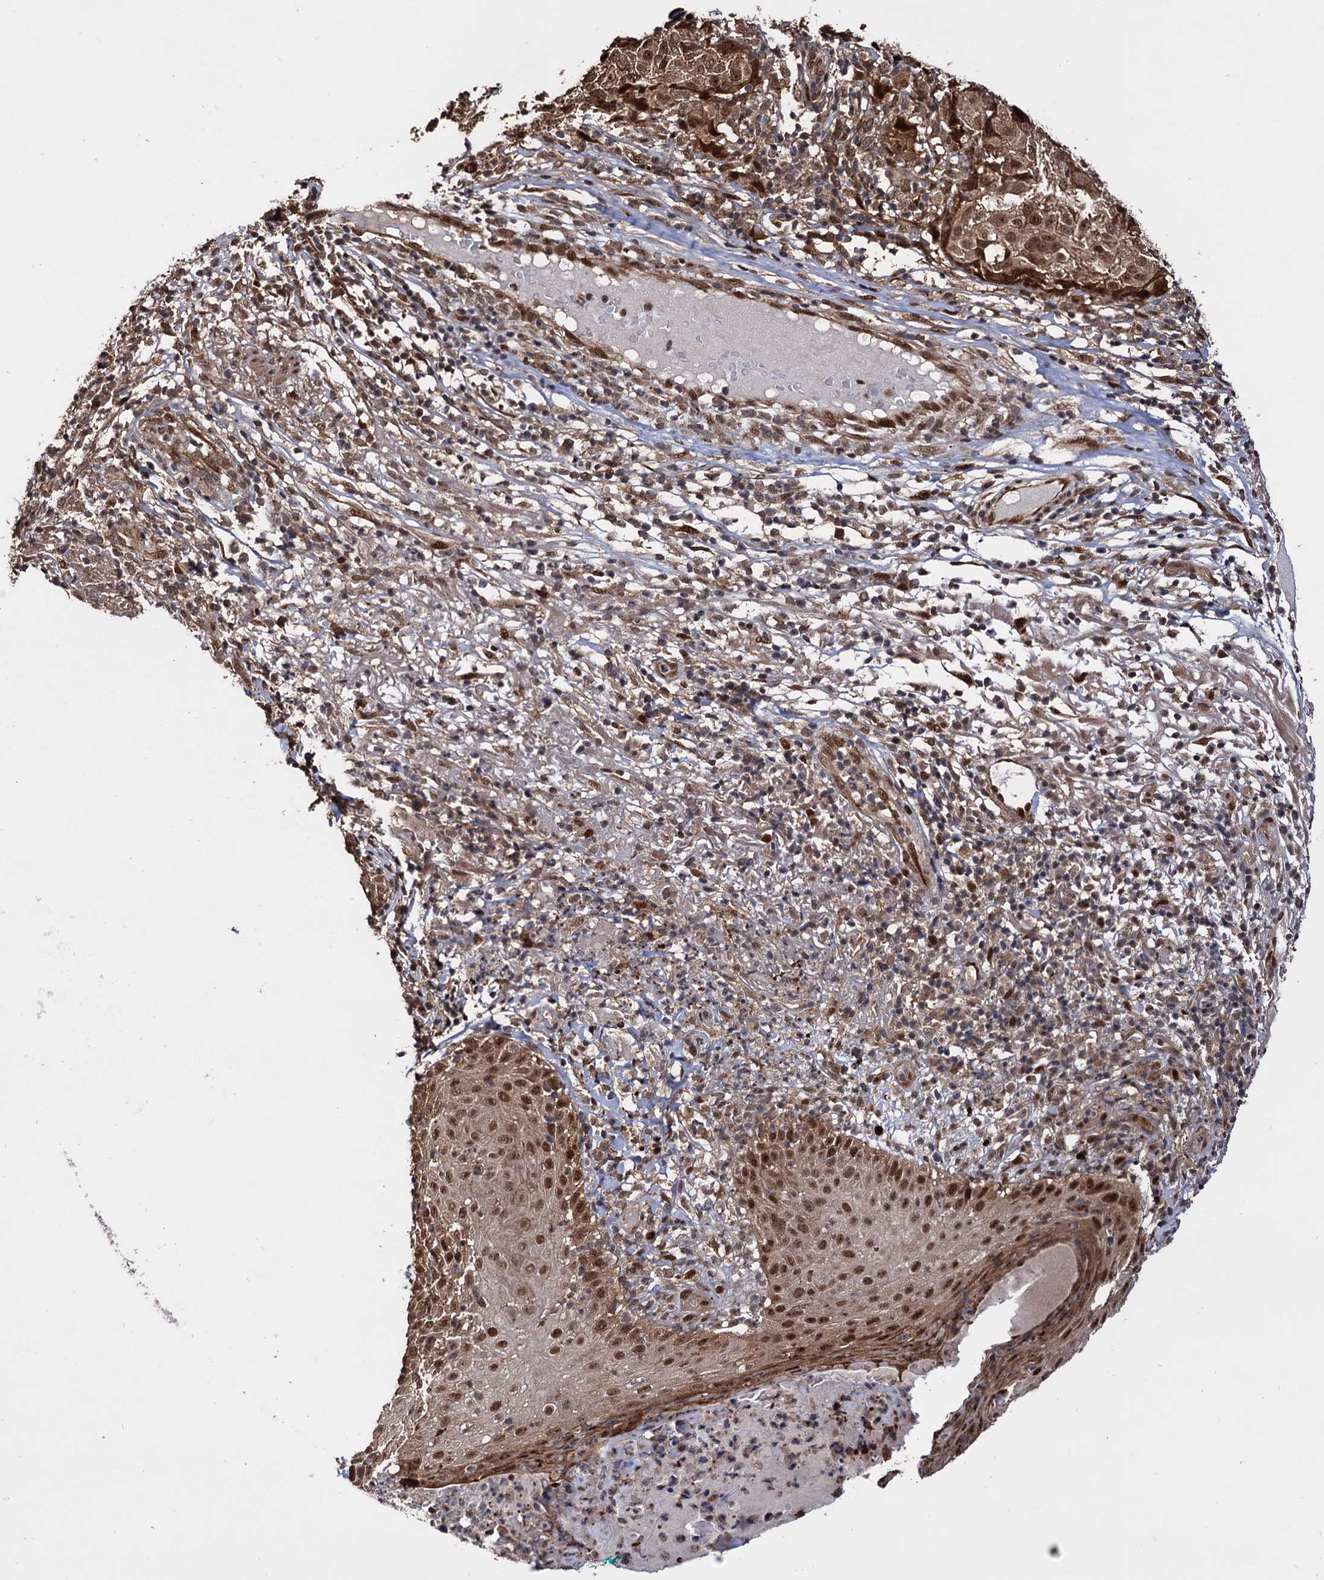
{"staining": {"intensity": "strong", "quantity": ">75%", "location": "cytoplasmic/membranous,nuclear"}, "tissue": "melanoma", "cell_type": "Tumor cells", "image_type": "cancer", "snomed": [{"axis": "morphology", "description": "Necrosis, NOS"}, {"axis": "morphology", "description": "Malignant melanoma, NOS"}, {"axis": "topography", "description": "Skin"}], "caption": "Immunohistochemistry histopathology image of human malignant melanoma stained for a protein (brown), which shows high levels of strong cytoplasmic/membranous and nuclear staining in about >75% of tumor cells.", "gene": "PIGB", "patient": {"sex": "female", "age": 87}}